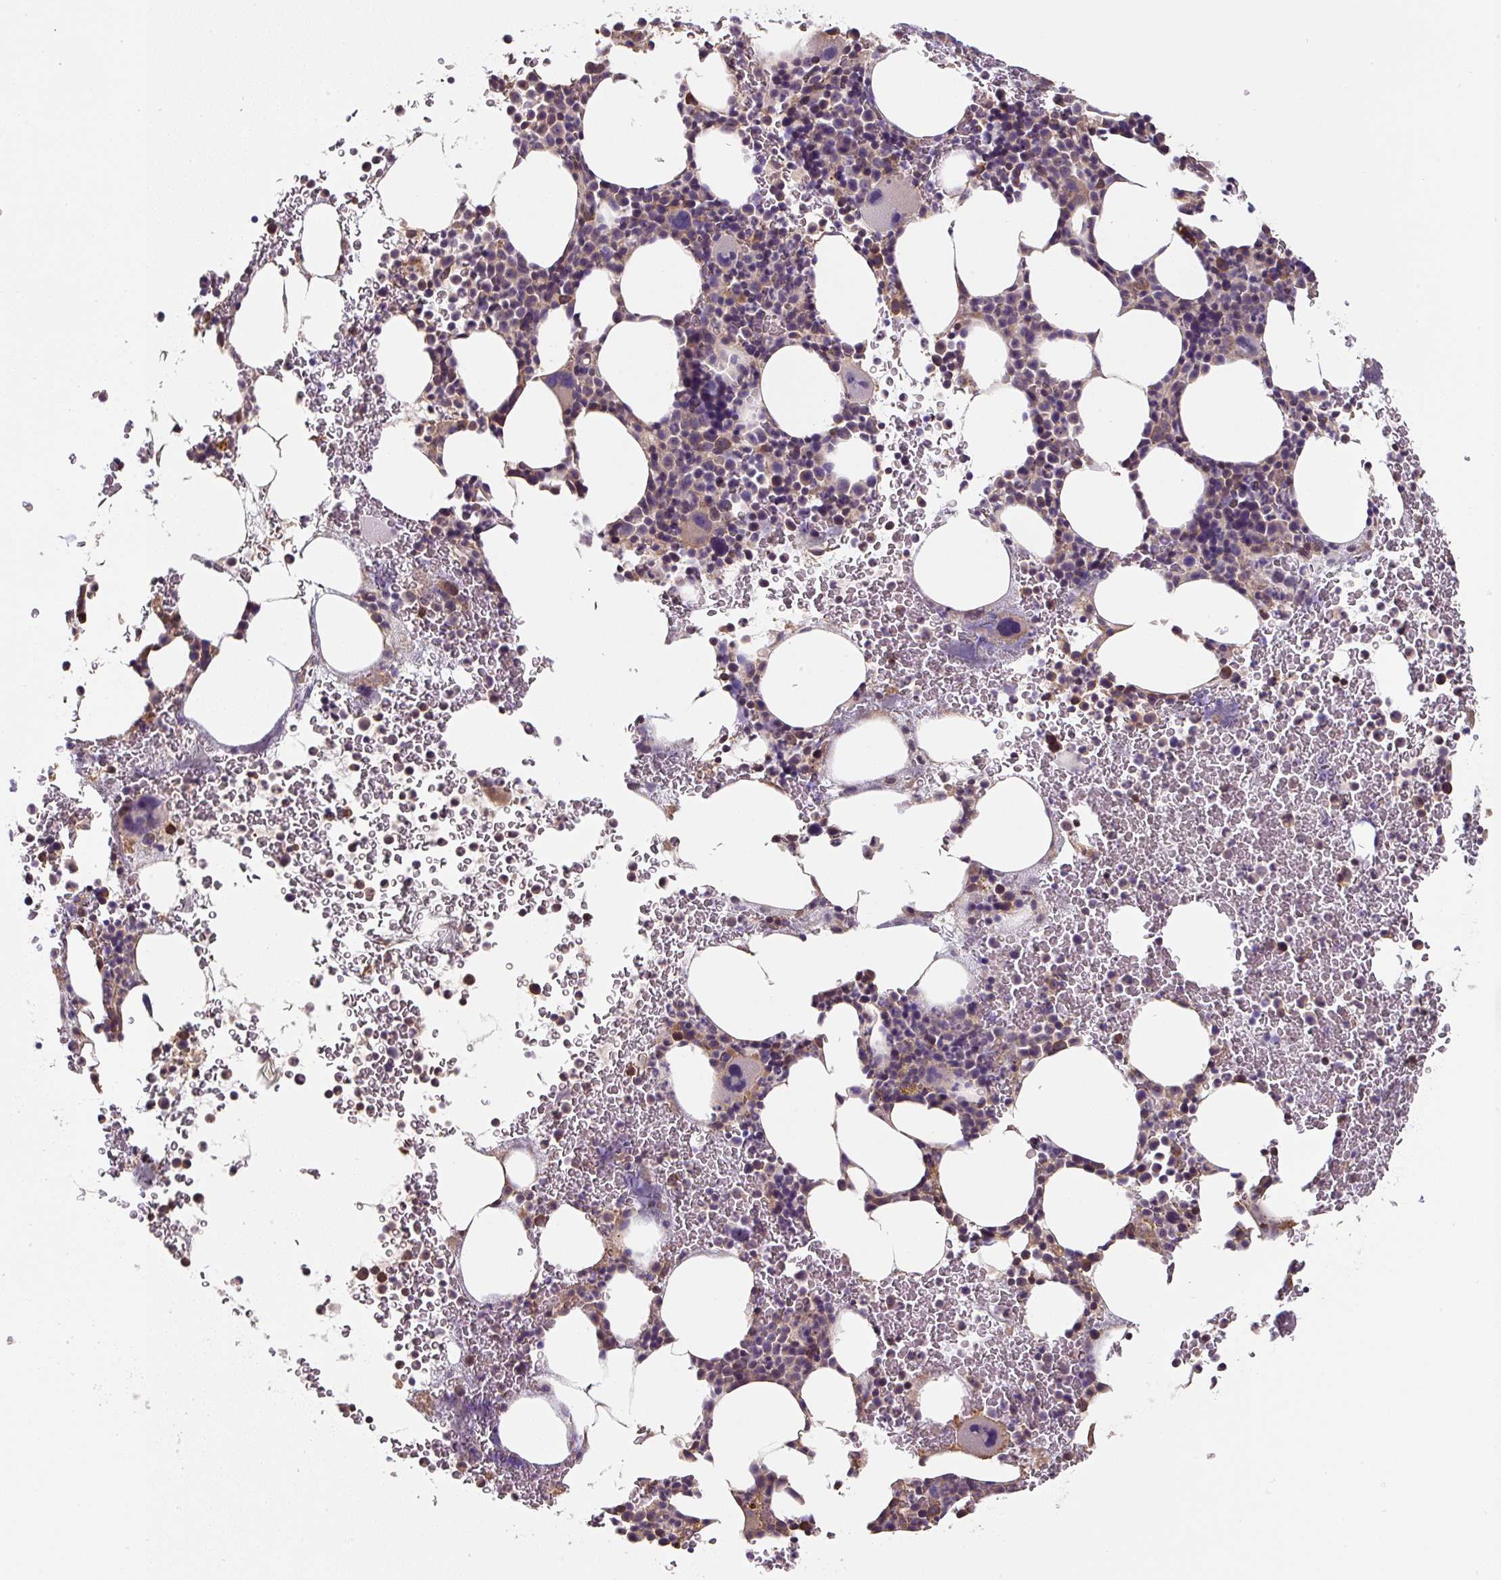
{"staining": {"intensity": "moderate", "quantity": "25%-75%", "location": "cytoplasmic/membranous"}, "tissue": "bone marrow", "cell_type": "Hematopoietic cells", "image_type": "normal", "snomed": [{"axis": "morphology", "description": "Normal tissue, NOS"}, {"axis": "topography", "description": "Bone marrow"}], "caption": "Immunohistochemistry (IHC) (DAB (3,3'-diaminobenzidine)) staining of normal human bone marrow exhibits moderate cytoplasmic/membranous protein staining in about 25%-75% of hematopoietic cells.", "gene": "ST13", "patient": {"sex": "male", "age": 62}}